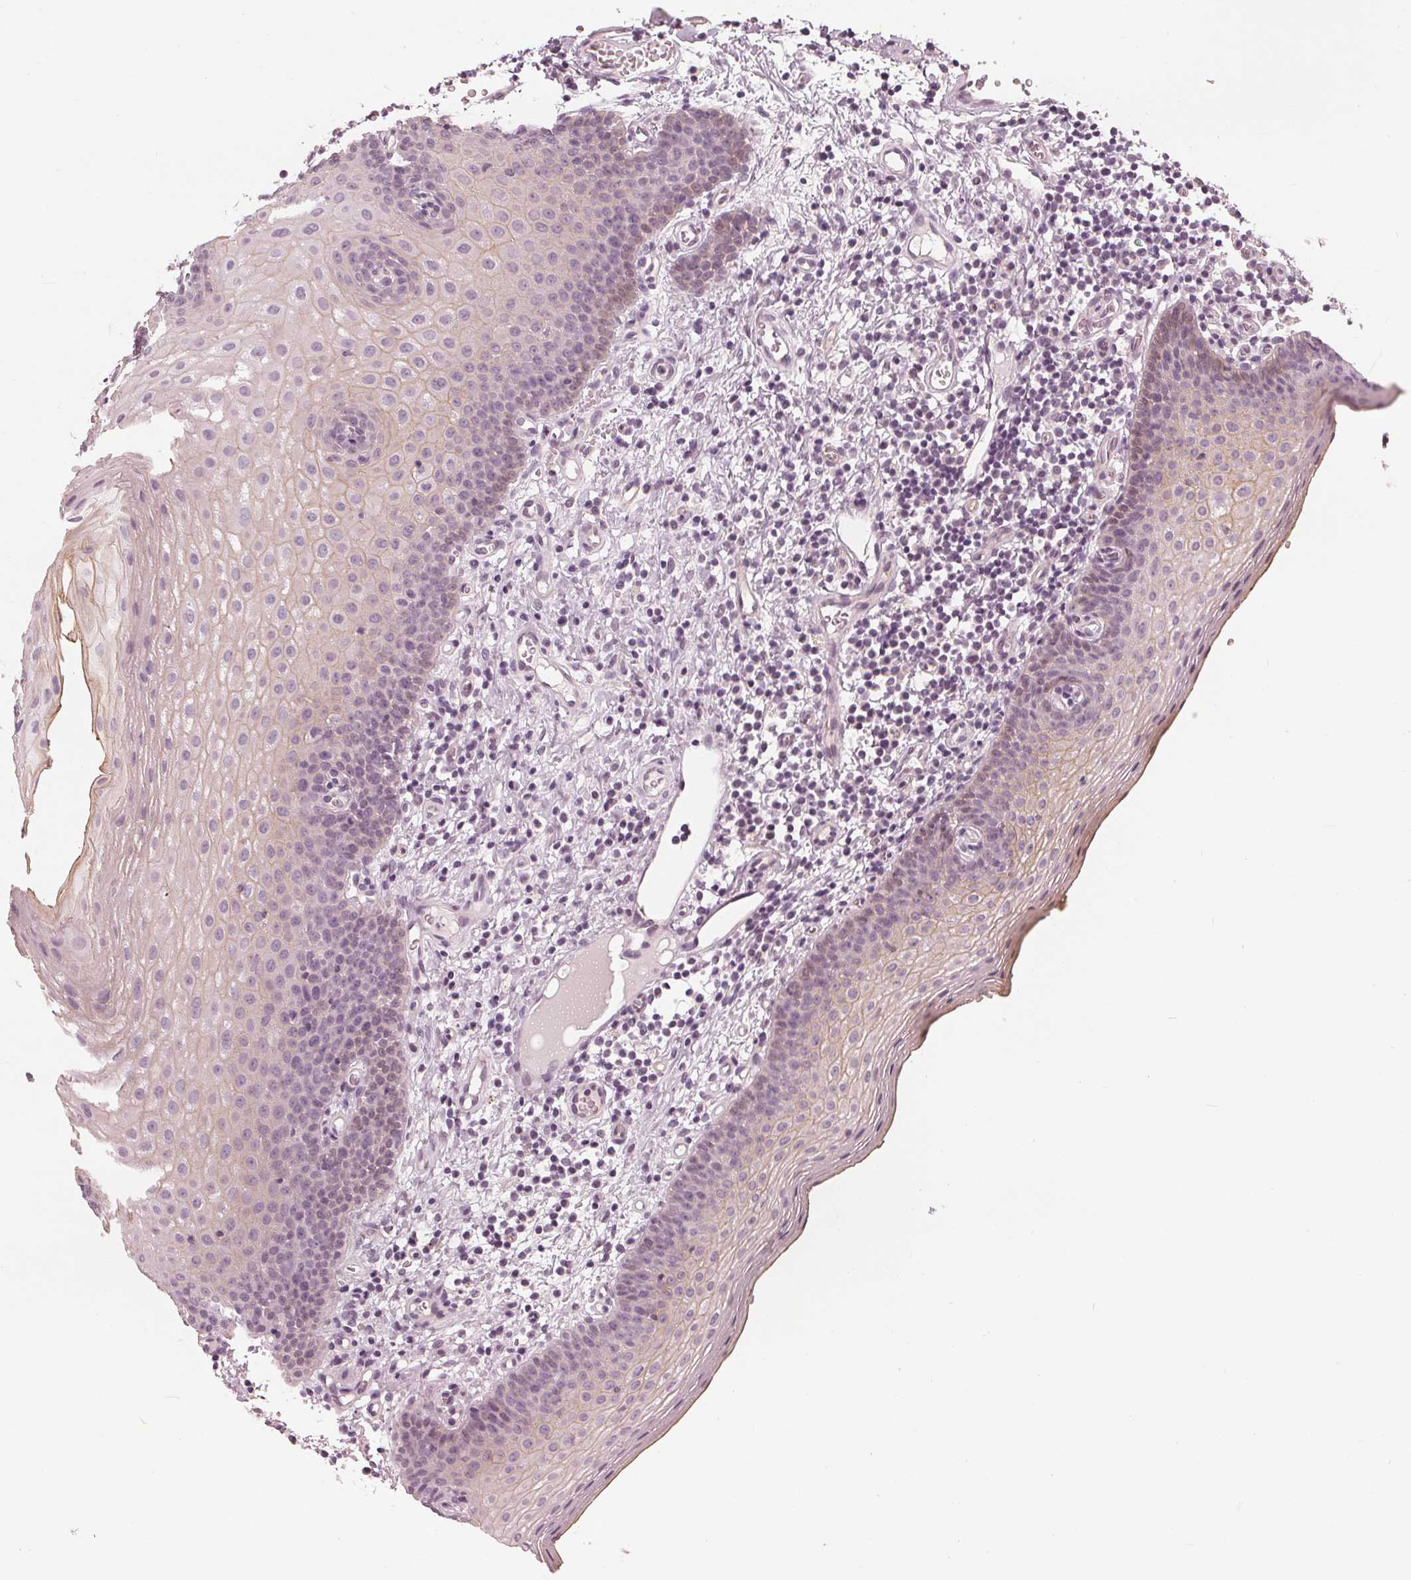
{"staining": {"intensity": "weak", "quantity": "25%-75%", "location": "cytoplasmic/membranous"}, "tissue": "oral mucosa", "cell_type": "Squamous epithelial cells", "image_type": "normal", "snomed": [{"axis": "morphology", "description": "Normal tissue, NOS"}, {"axis": "morphology", "description": "Squamous cell carcinoma, NOS"}, {"axis": "topography", "description": "Oral tissue"}, {"axis": "topography", "description": "Head-Neck"}], "caption": "This micrograph exhibits benign oral mucosa stained with immunohistochemistry to label a protein in brown. The cytoplasmic/membranous of squamous epithelial cells show weak positivity for the protein. Nuclei are counter-stained blue.", "gene": "SAT2", "patient": {"sex": "male", "age": 58}}